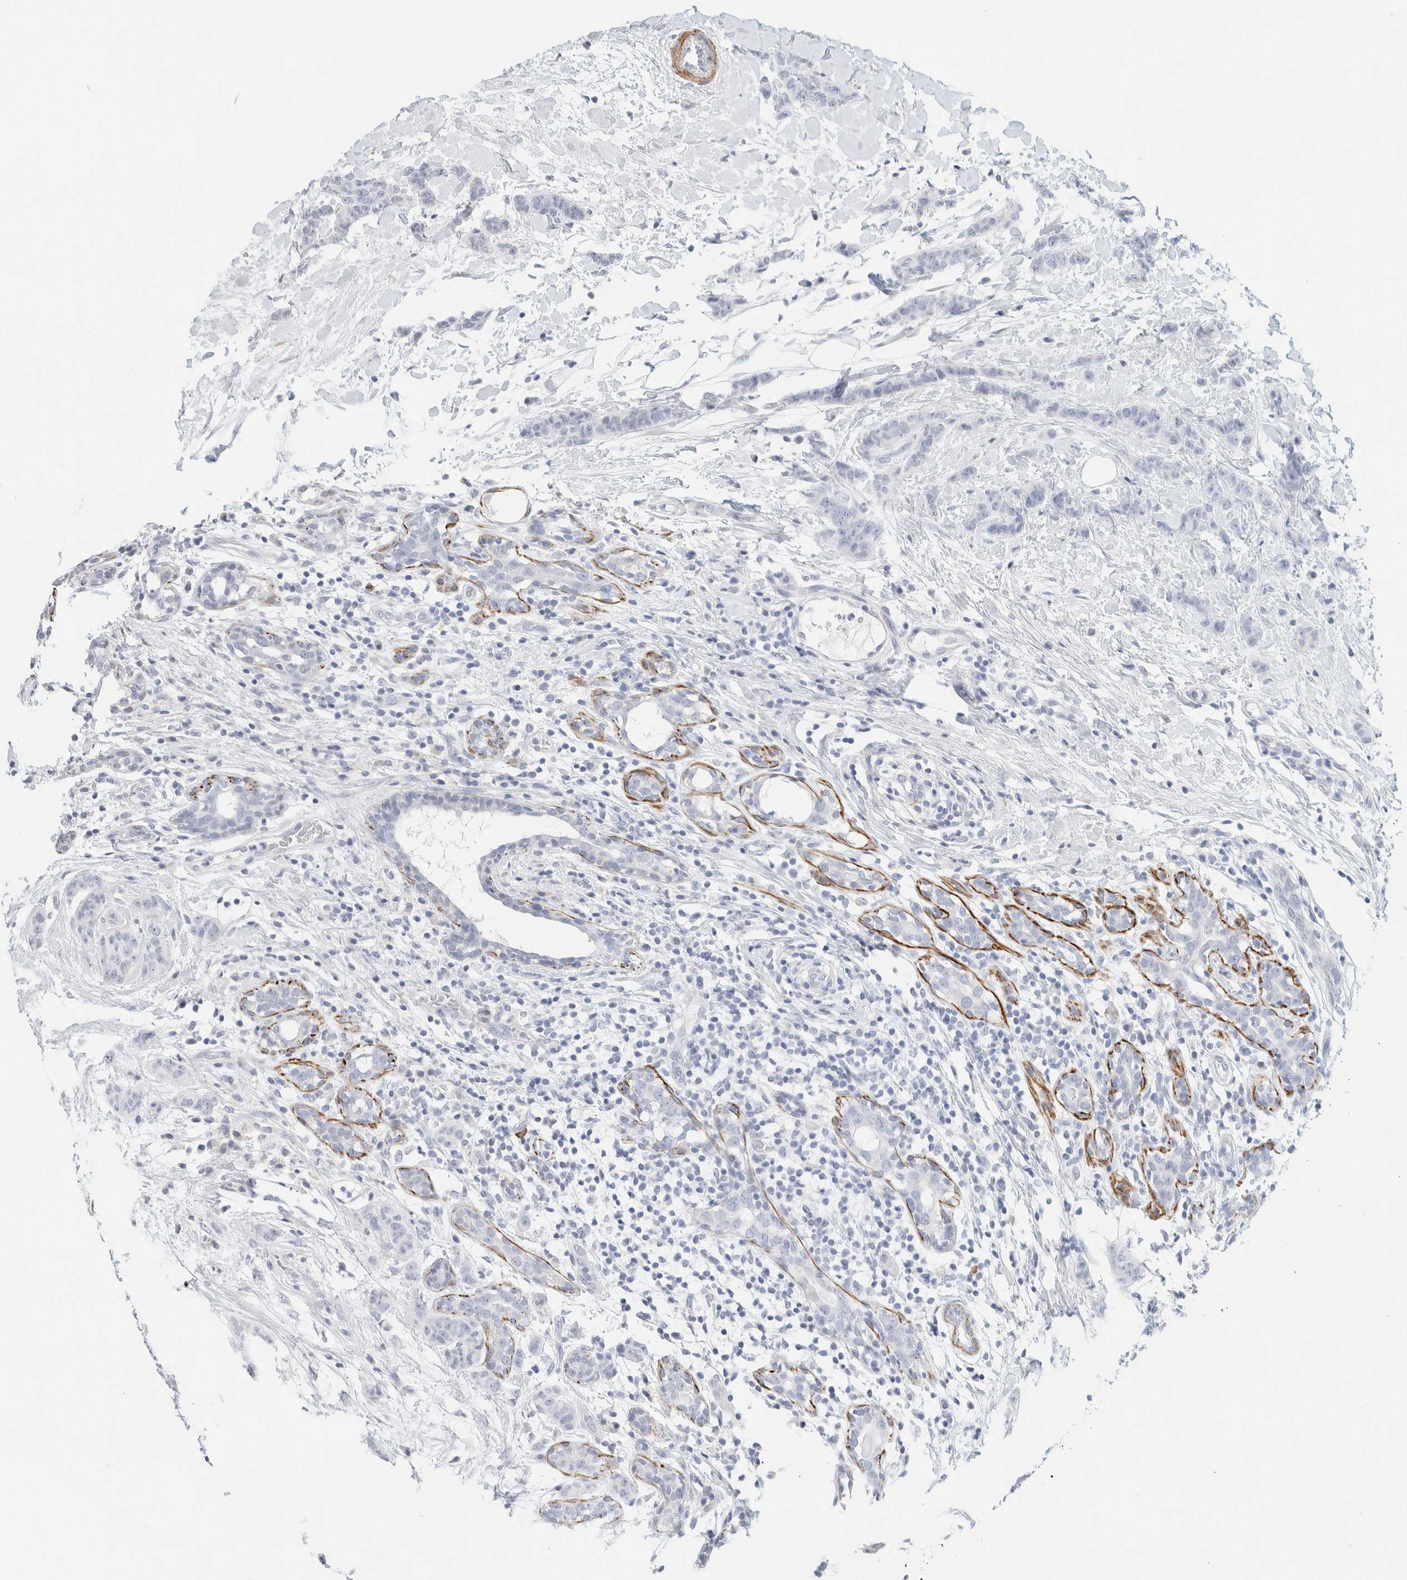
{"staining": {"intensity": "negative", "quantity": "none", "location": "none"}, "tissue": "breast cancer", "cell_type": "Tumor cells", "image_type": "cancer", "snomed": [{"axis": "morphology", "description": "Normal tissue, NOS"}, {"axis": "morphology", "description": "Duct carcinoma"}, {"axis": "topography", "description": "Breast"}], "caption": "This histopathology image is of breast invasive ductal carcinoma stained with IHC to label a protein in brown with the nuclei are counter-stained blue. There is no expression in tumor cells.", "gene": "AFMID", "patient": {"sex": "female", "age": 40}}